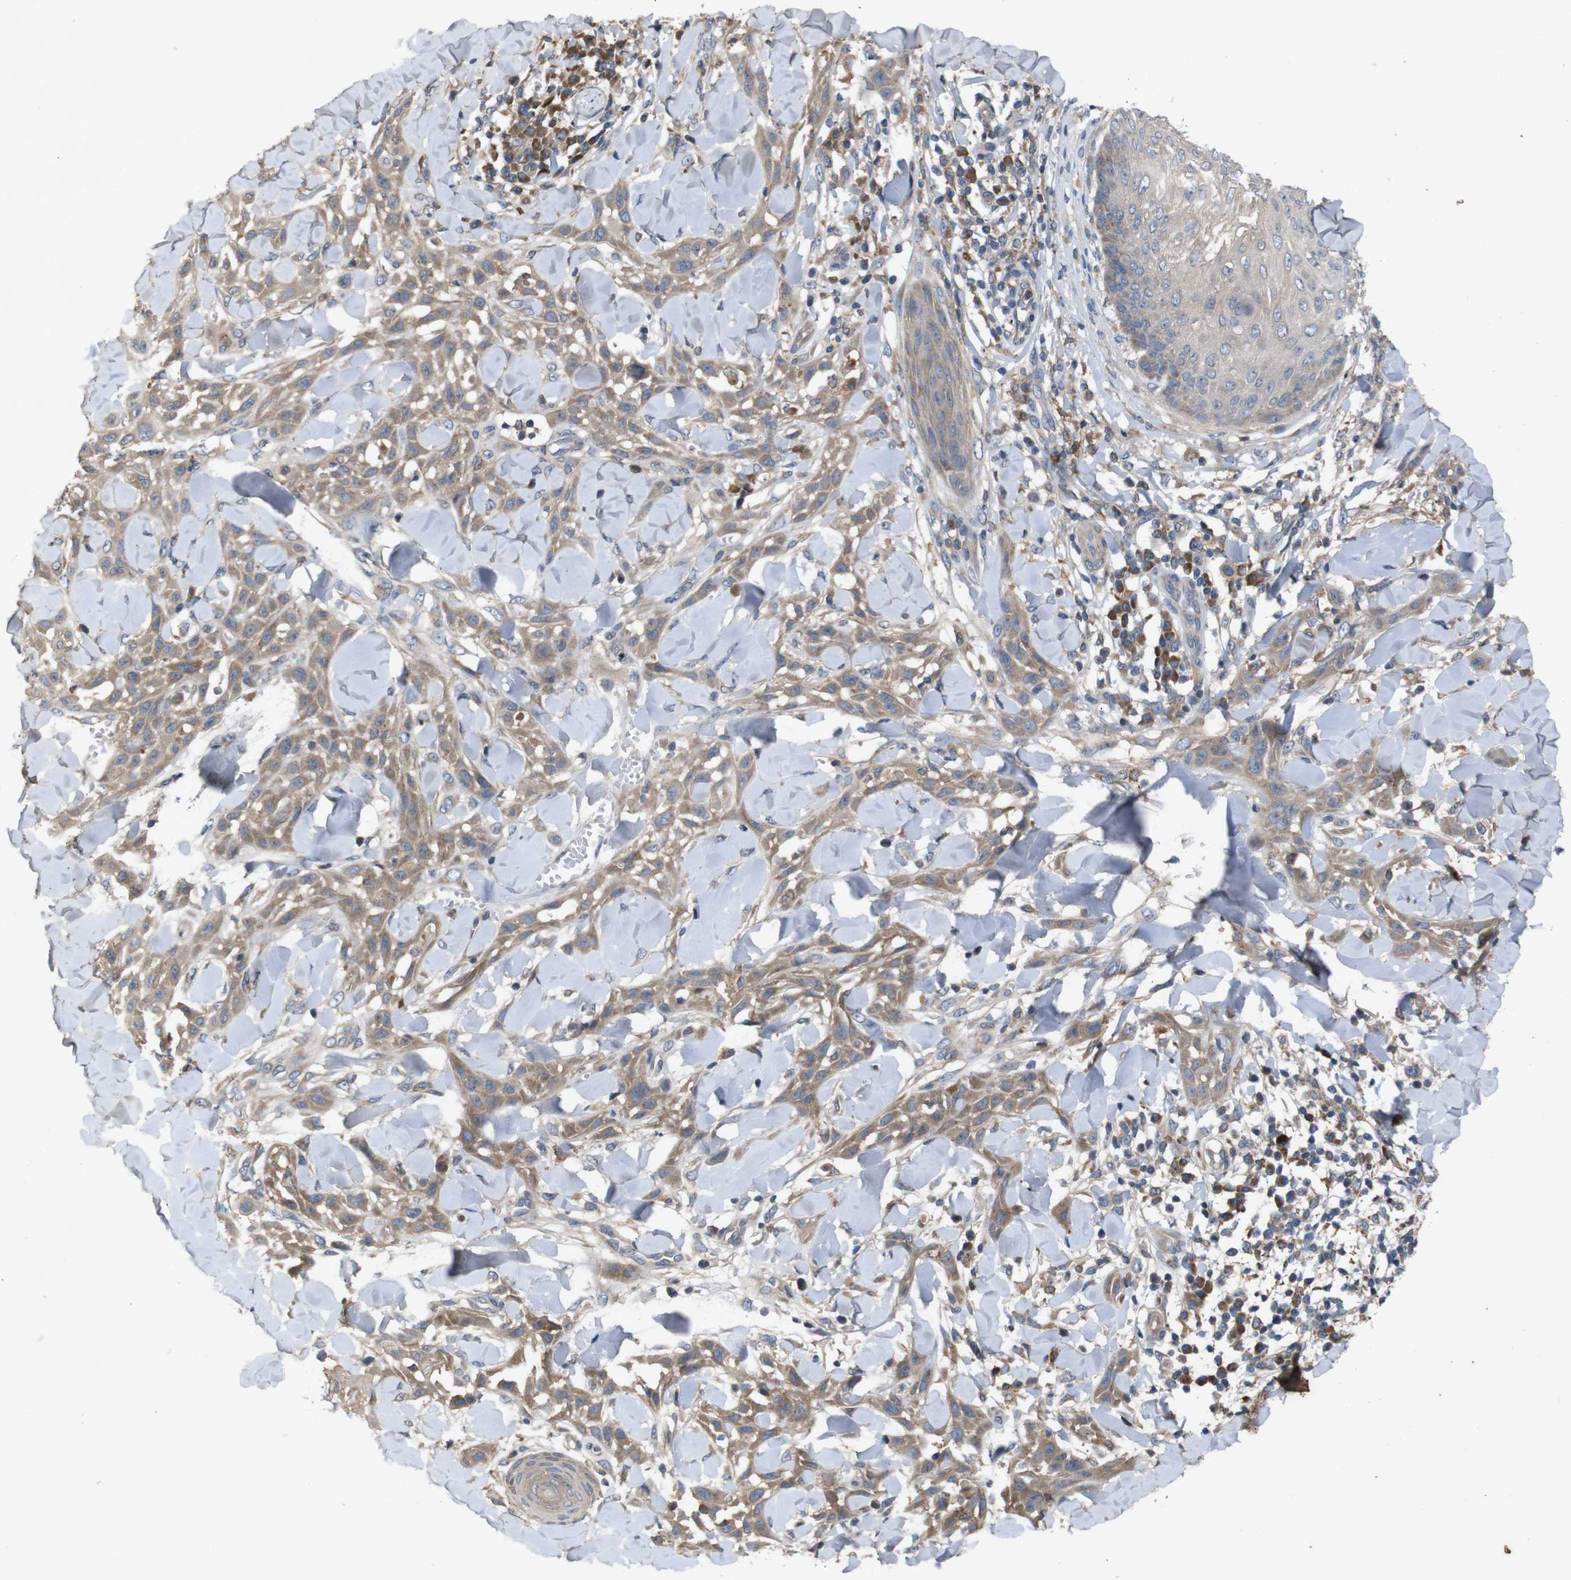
{"staining": {"intensity": "moderate", "quantity": ">75%", "location": "cytoplasmic/membranous"}, "tissue": "skin cancer", "cell_type": "Tumor cells", "image_type": "cancer", "snomed": [{"axis": "morphology", "description": "Squamous cell carcinoma, NOS"}, {"axis": "topography", "description": "Skin"}], "caption": "IHC staining of skin cancer (squamous cell carcinoma), which displays medium levels of moderate cytoplasmic/membranous positivity in about >75% of tumor cells indicating moderate cytoplasmic/membranous protein positivity. The staining was performed using DAB (brown) for protein detection and nuclei were counterstained in hematoxylin (blue).", "gene": "PTPN1", "patient": {"sex": "male", "age": 24}}